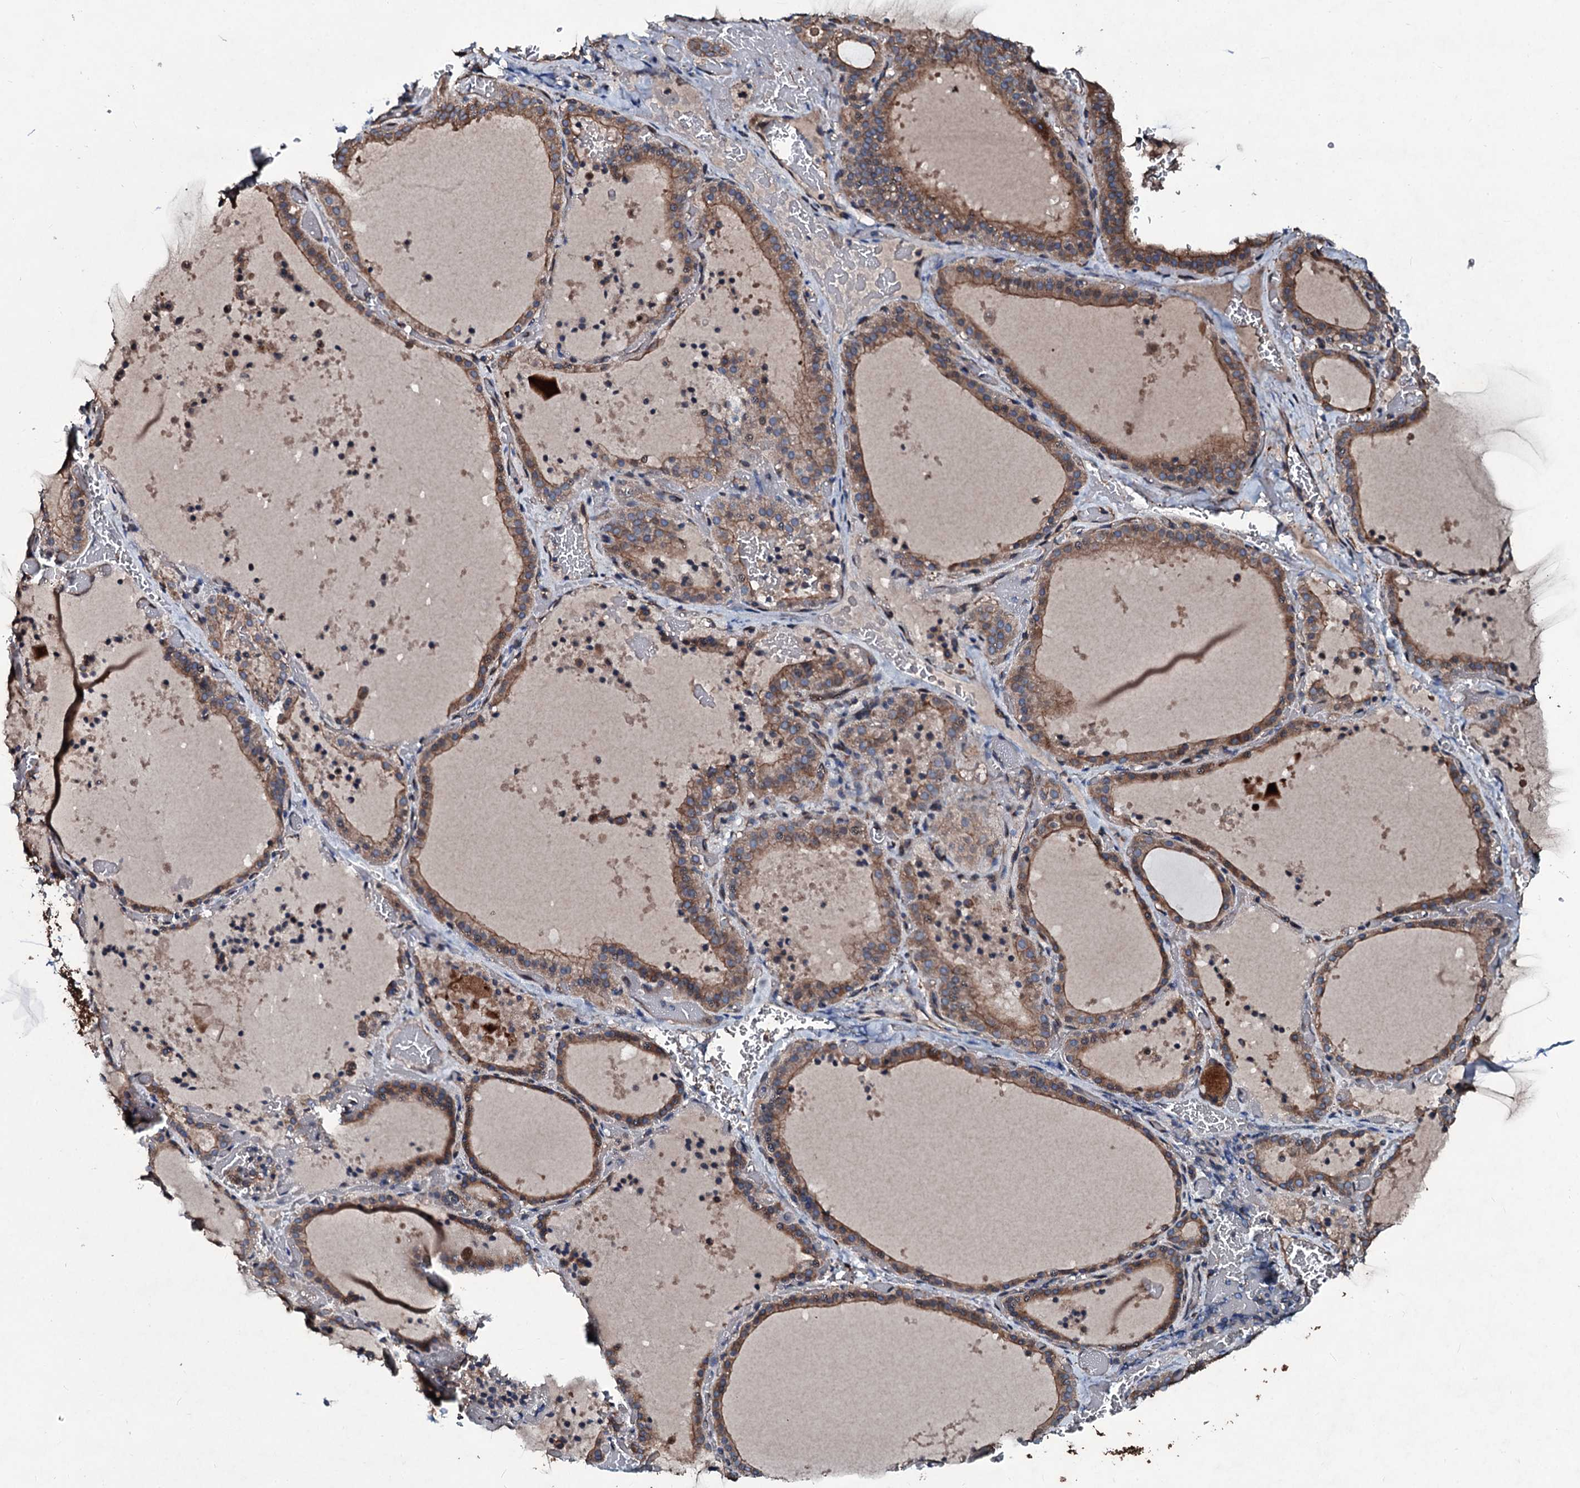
{"staining": {"intensity": "moderate", "quantity": ">75%", "location": "cytoplasmic/membranous"}, "tissue": "thyroid gland", "cell_type": "Glandular cells", "image_type": "normal", "snomed": [{"axis": "morphology", "description": "Normal tissue, NOS"}, {"axis": "topography", "description": "Thyroid gland"}], "caption": "Protein staining exhibits moderate cytoplasmic/membranous expression in approximately >75% of glandular cells in normal thyroid gland.", "gene": "DMAC2", "patient": {"sex": "female", "age": 39}}